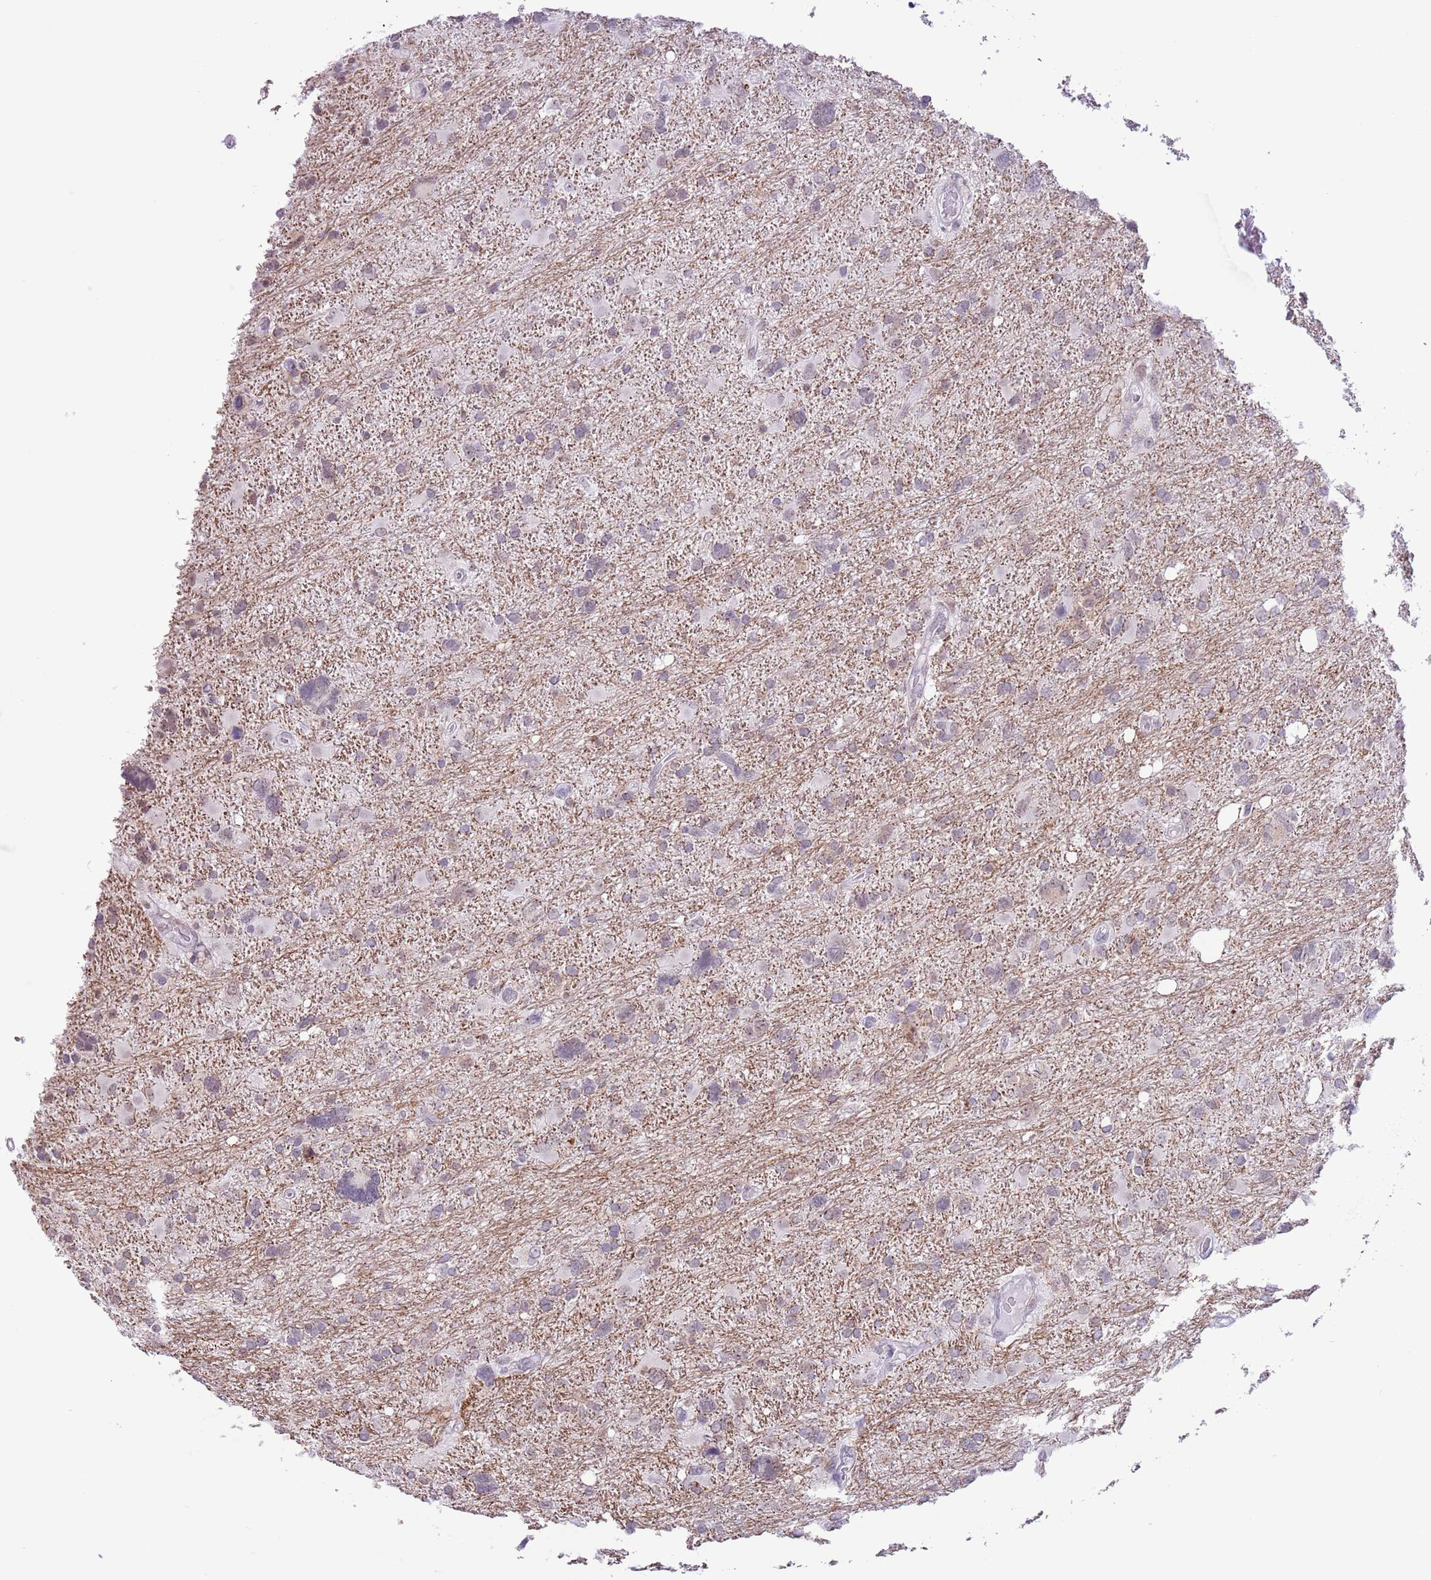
{"staining": {"intensity": "negative", "quantity": "none", "location": "none"}, "tissue": "glioma", "cell_type": "Tumor cells", "image_type": "cancer", "snomed": [{"axis": "morphology", "description": "Glioma, malignant, High grade"}, {"axis": "topography", "description": "Brain"}], "caption": "Micrograph shows no protein positivity in tumor cells of glioma tissue.", "gene": "ZNF576", "patient": {"sex": "male", "age": 61}}